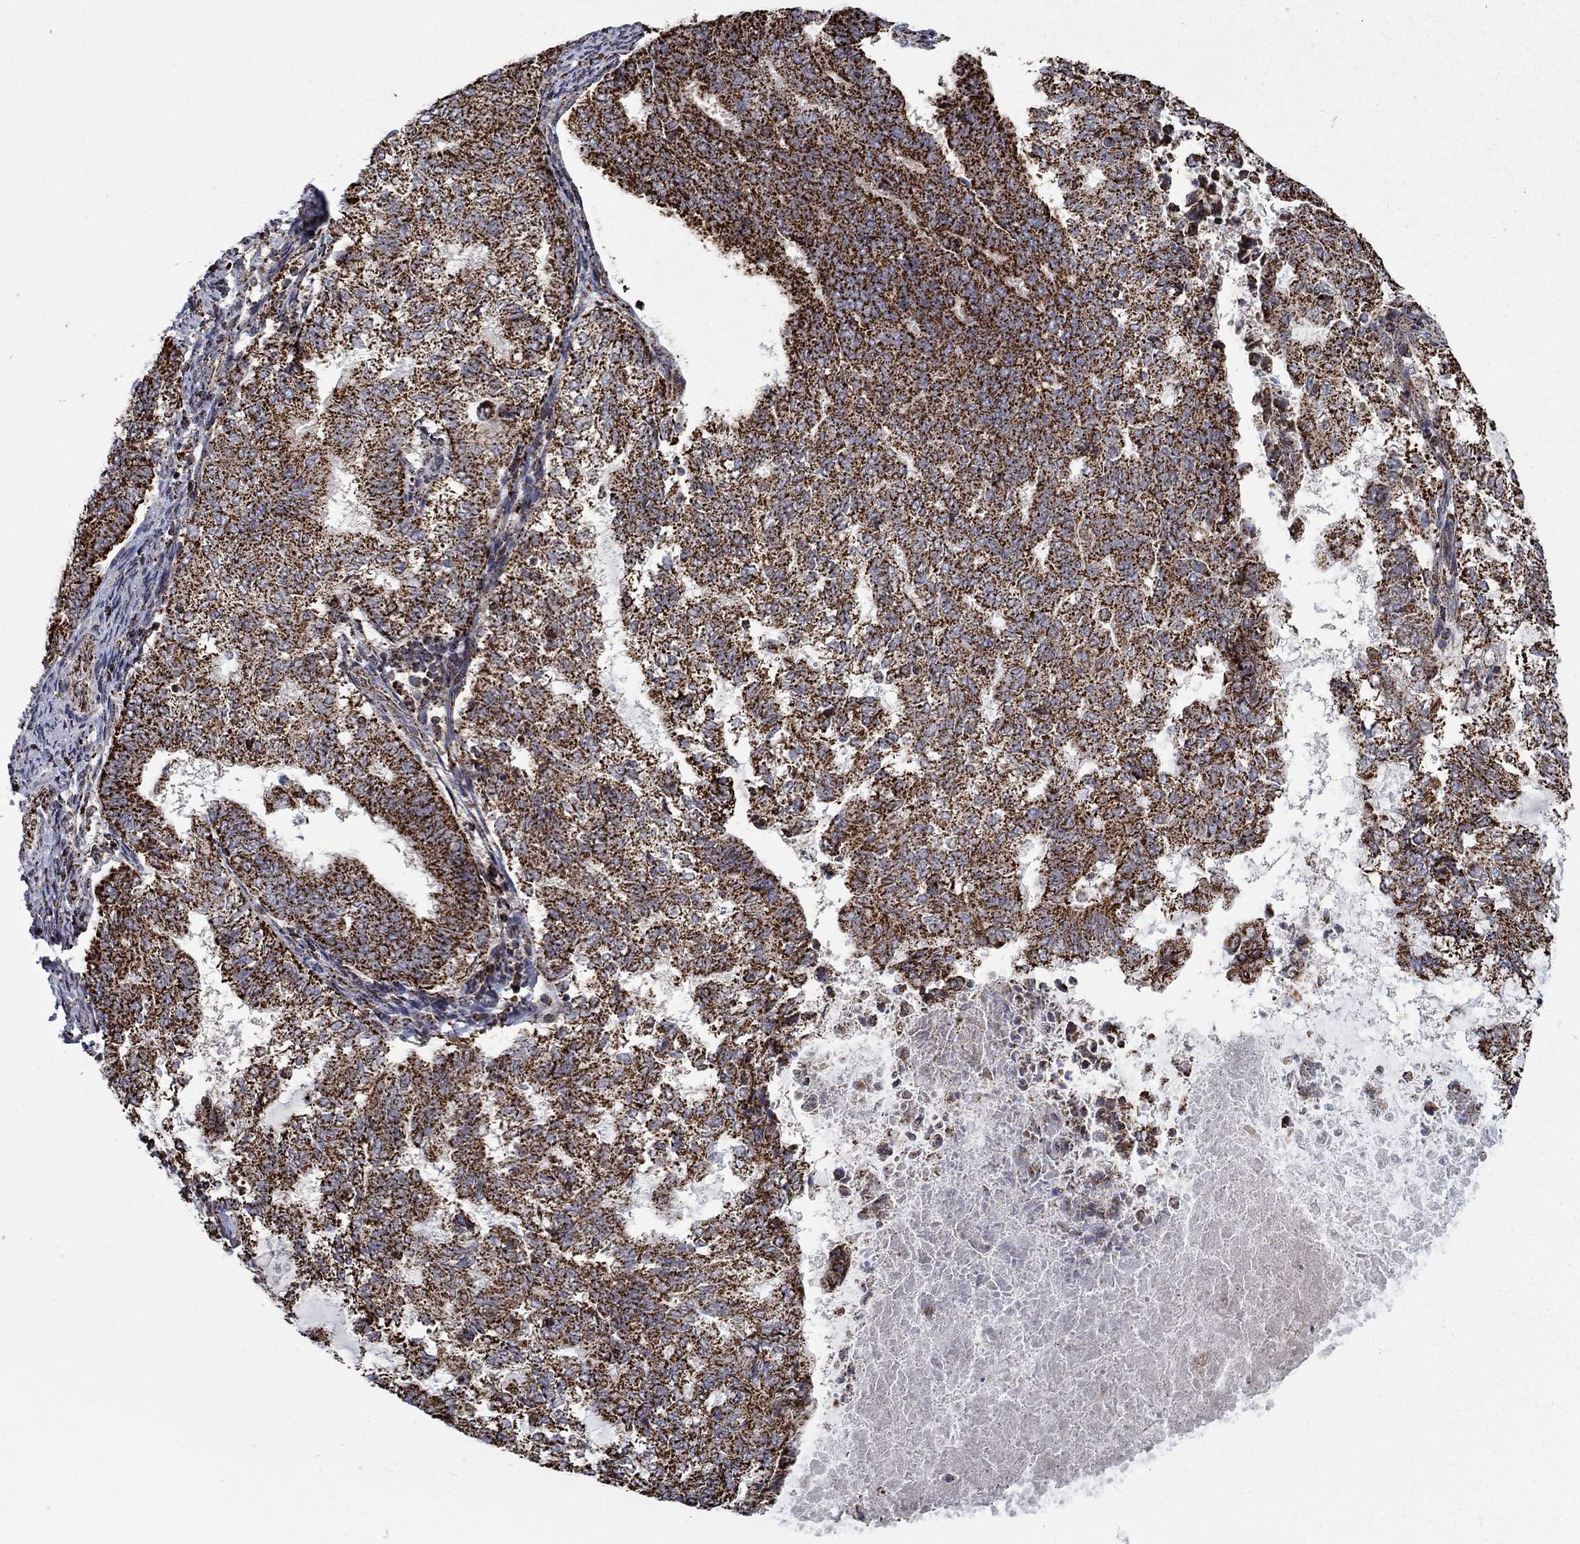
{"staining": {"intensity": "strong", "quantity": ">75%", "location": "cytoplasmic/membranous"}, "tissue": "endometrial cancer", "cell_type": "Tumor cells", "image_type": "cancer", "snomed": [{"axis": "morphology", "description": "Adenocarcinoma, NOS"}, {"axis": "topography", "description": "Endometrium"}], "caption": "There is high levels of strong cytoplasmic/membranous staining in tumor cells of endometrial cancer, as demonstrated by immunohistochemical staining (brown color).", "gene": "MOAP1", "patient": {"sex": "female", "age": 65}}